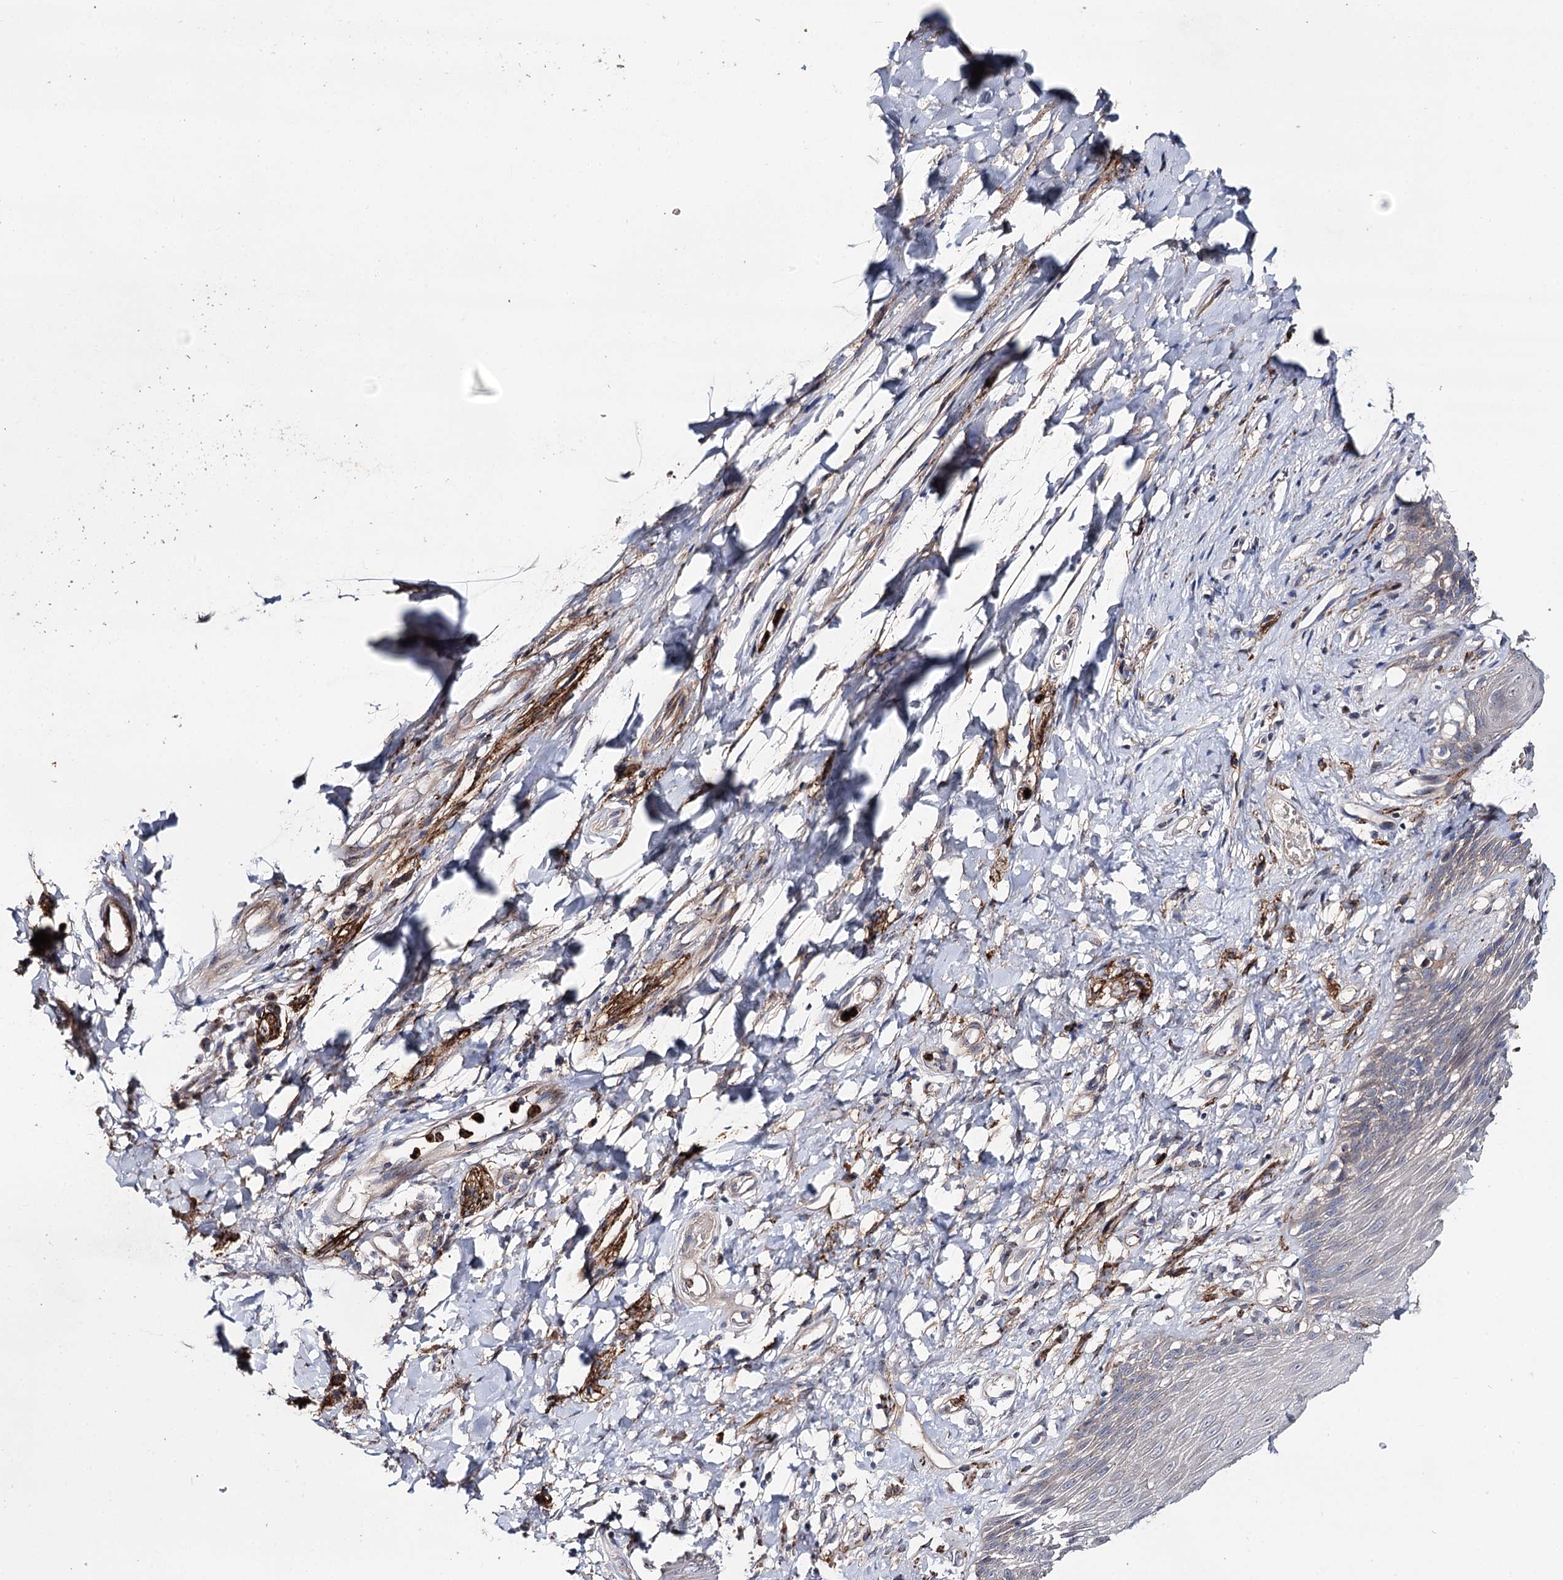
{"staining": {"intensity": "moderate", "quantity": "<25%", "location": "cytoplasmic/membranous"}, "tissue": "skin", "cell_type": "Epidermal cells", "image_type": "normal", "snomed": [{"axis": "morphology", "description": "Normal tissue, NOS"}, {"axis": "topography", "description": "Anal"}], "caption": "This micrograph displays immunohistochemistry (IHC) staining of benign human skin, with low moderate cytoplasmic/membranous positivity in about <25% of epidermal cells.", "gene": "MINDY3", "patient": {"sex": "male", "age": 69}}